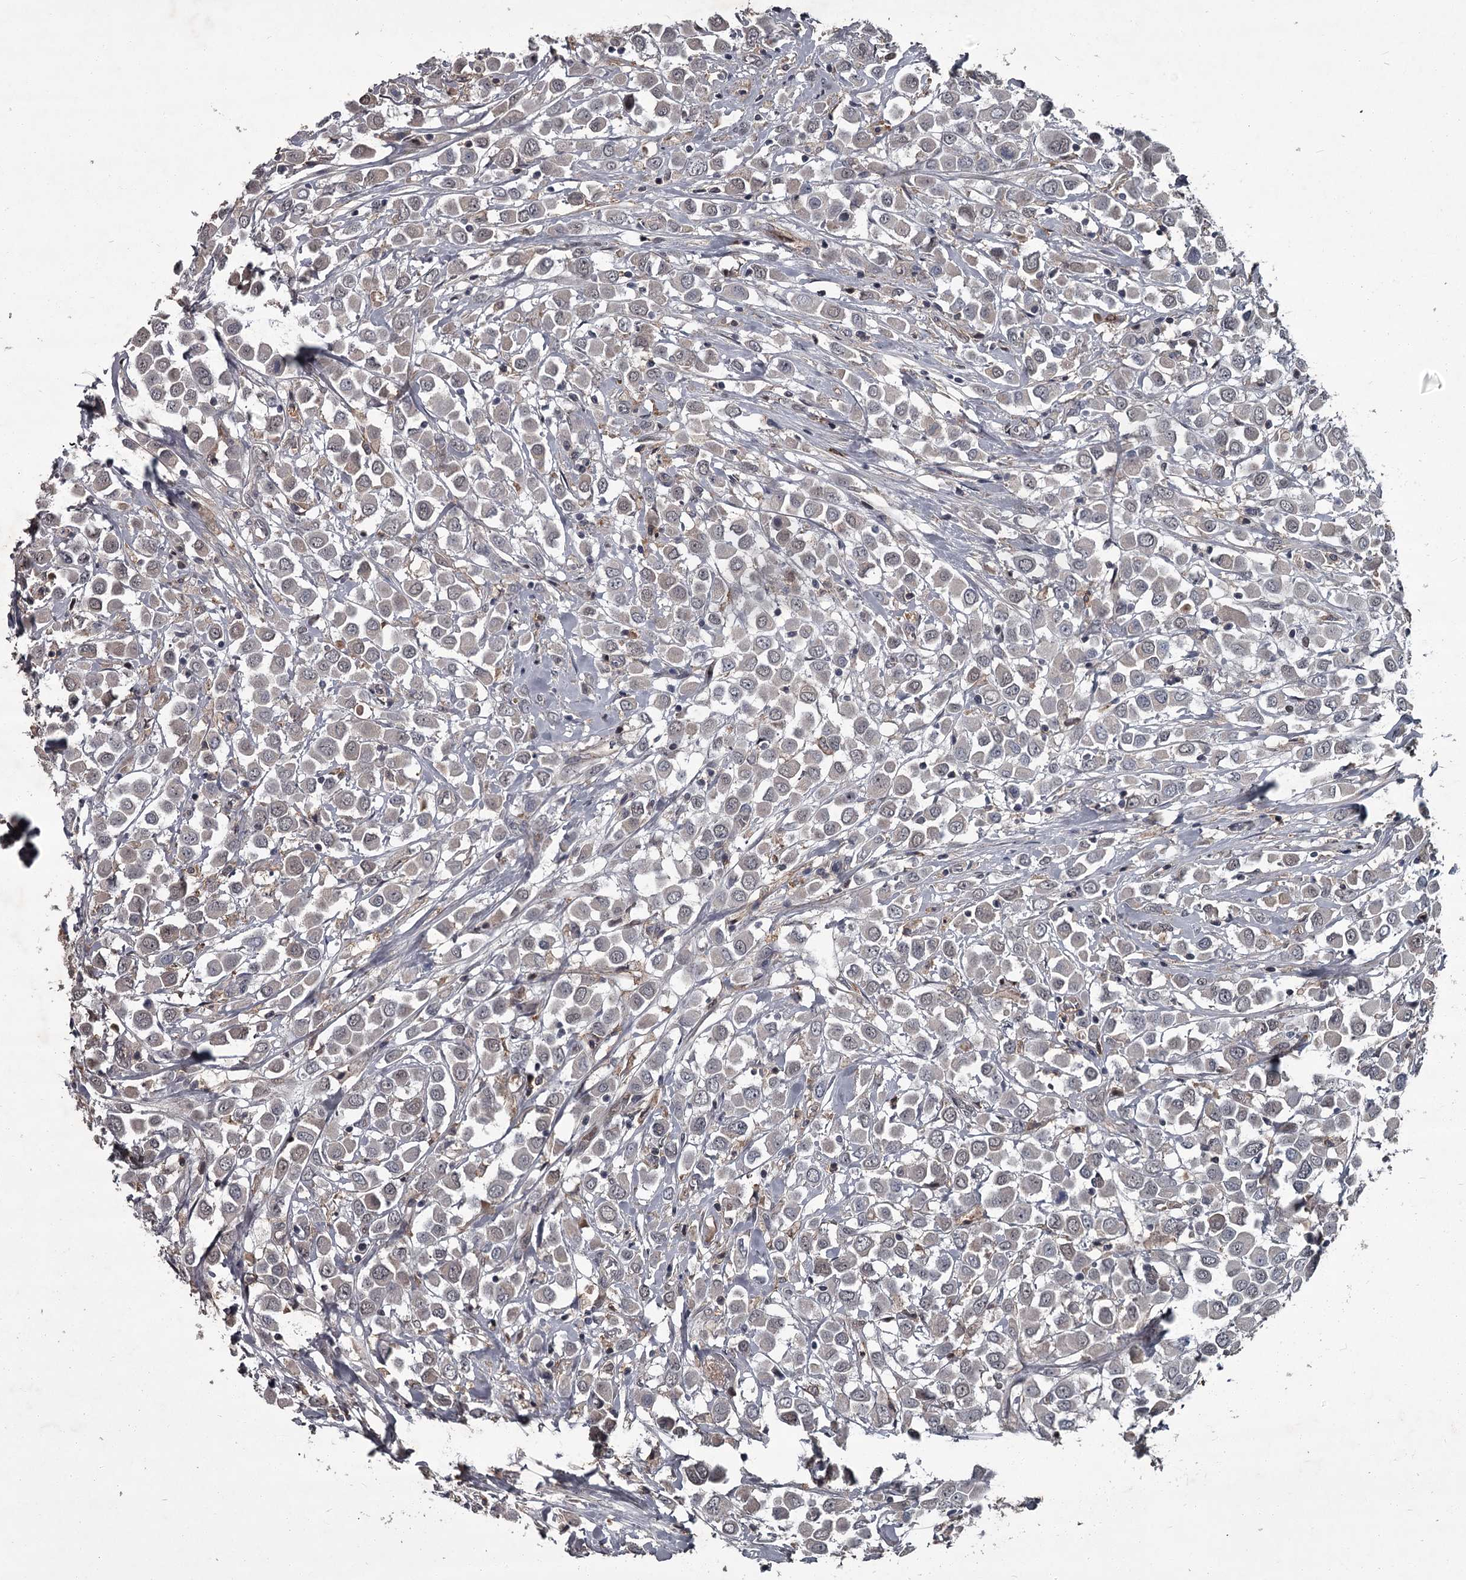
{"staining": {"intensity": "weak", "quantity": "<25%", "location": "nuclear"}, "tissue": "breast cancer", "cell_type": "Tumor cells", "image_type": "cancer", "snomed": [{"axis": "morphology", "description": "Duct carcinoma"}, {"axis": "topography", "description": "Breast"}], "caption": "The immunohistochemistry photomicrograph has no significant positivity in tumor cells of breast invasive ductal carcinoma tissue.", "gene": "FLVCR2", "patient": {"sex": "female", "age": 61}}